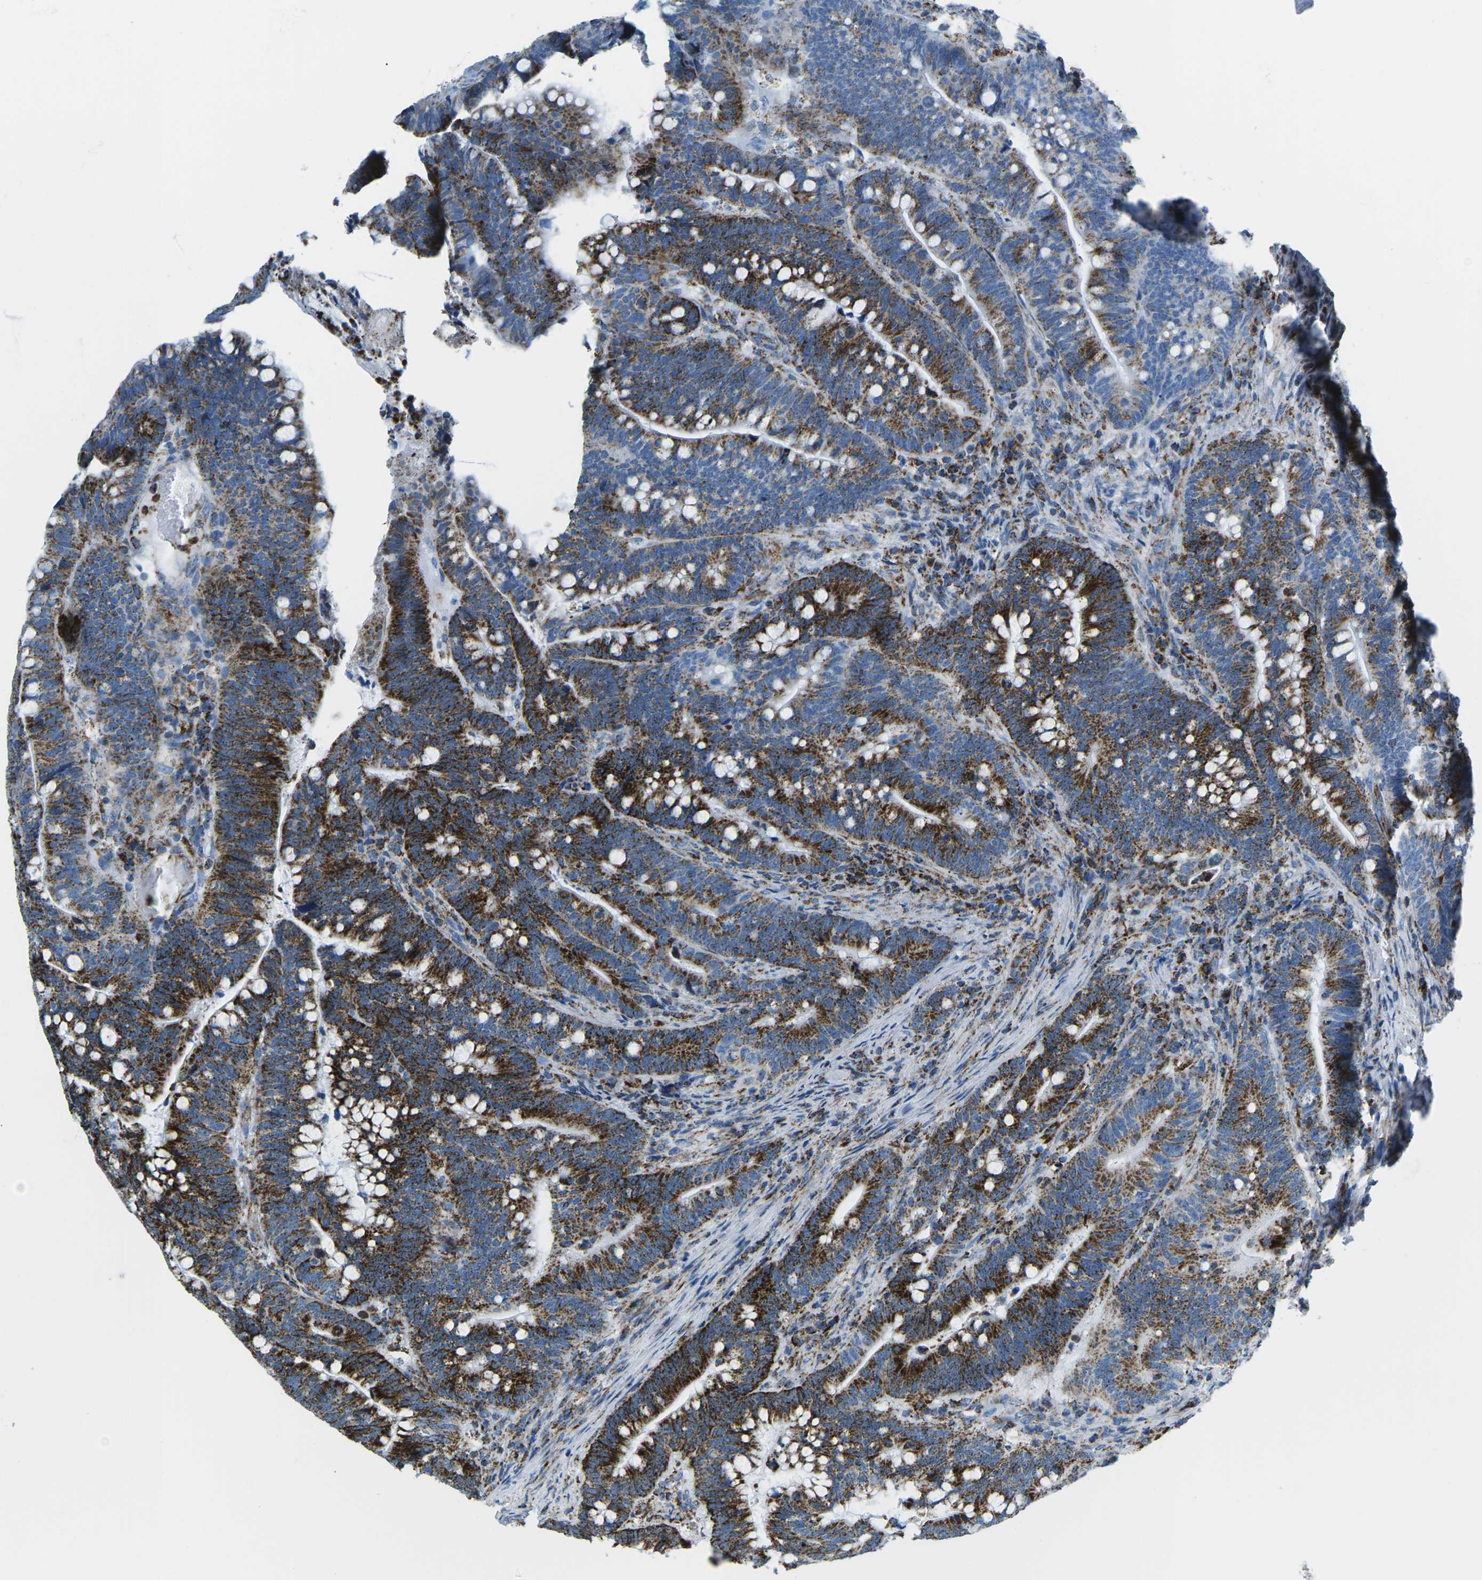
{"staining": {"intensity": "strong", "quantity": "25%-75%", "location": "cytoplasmic/membranous"}, "tissue": "colorectal cancer", "cell_type": "Tumor cells", "image_type": "cancer", "snomed": [{"axis": "morphology", "description": "Normal tissue, NOS"}, {"axis": "morphology", "description": "Adenocarcinoma, NOS"}, {"axis": "topography", "description": "Colon"}], "caption": "Immunohistochemistry (IHC) of human colorectal cancer reveals high levels of strong cytoplasmic/membranous positivity in about 25%-75% of tumor cells.", "gene": "COX6C", "patient": {"sex": "female", "age": 66}}